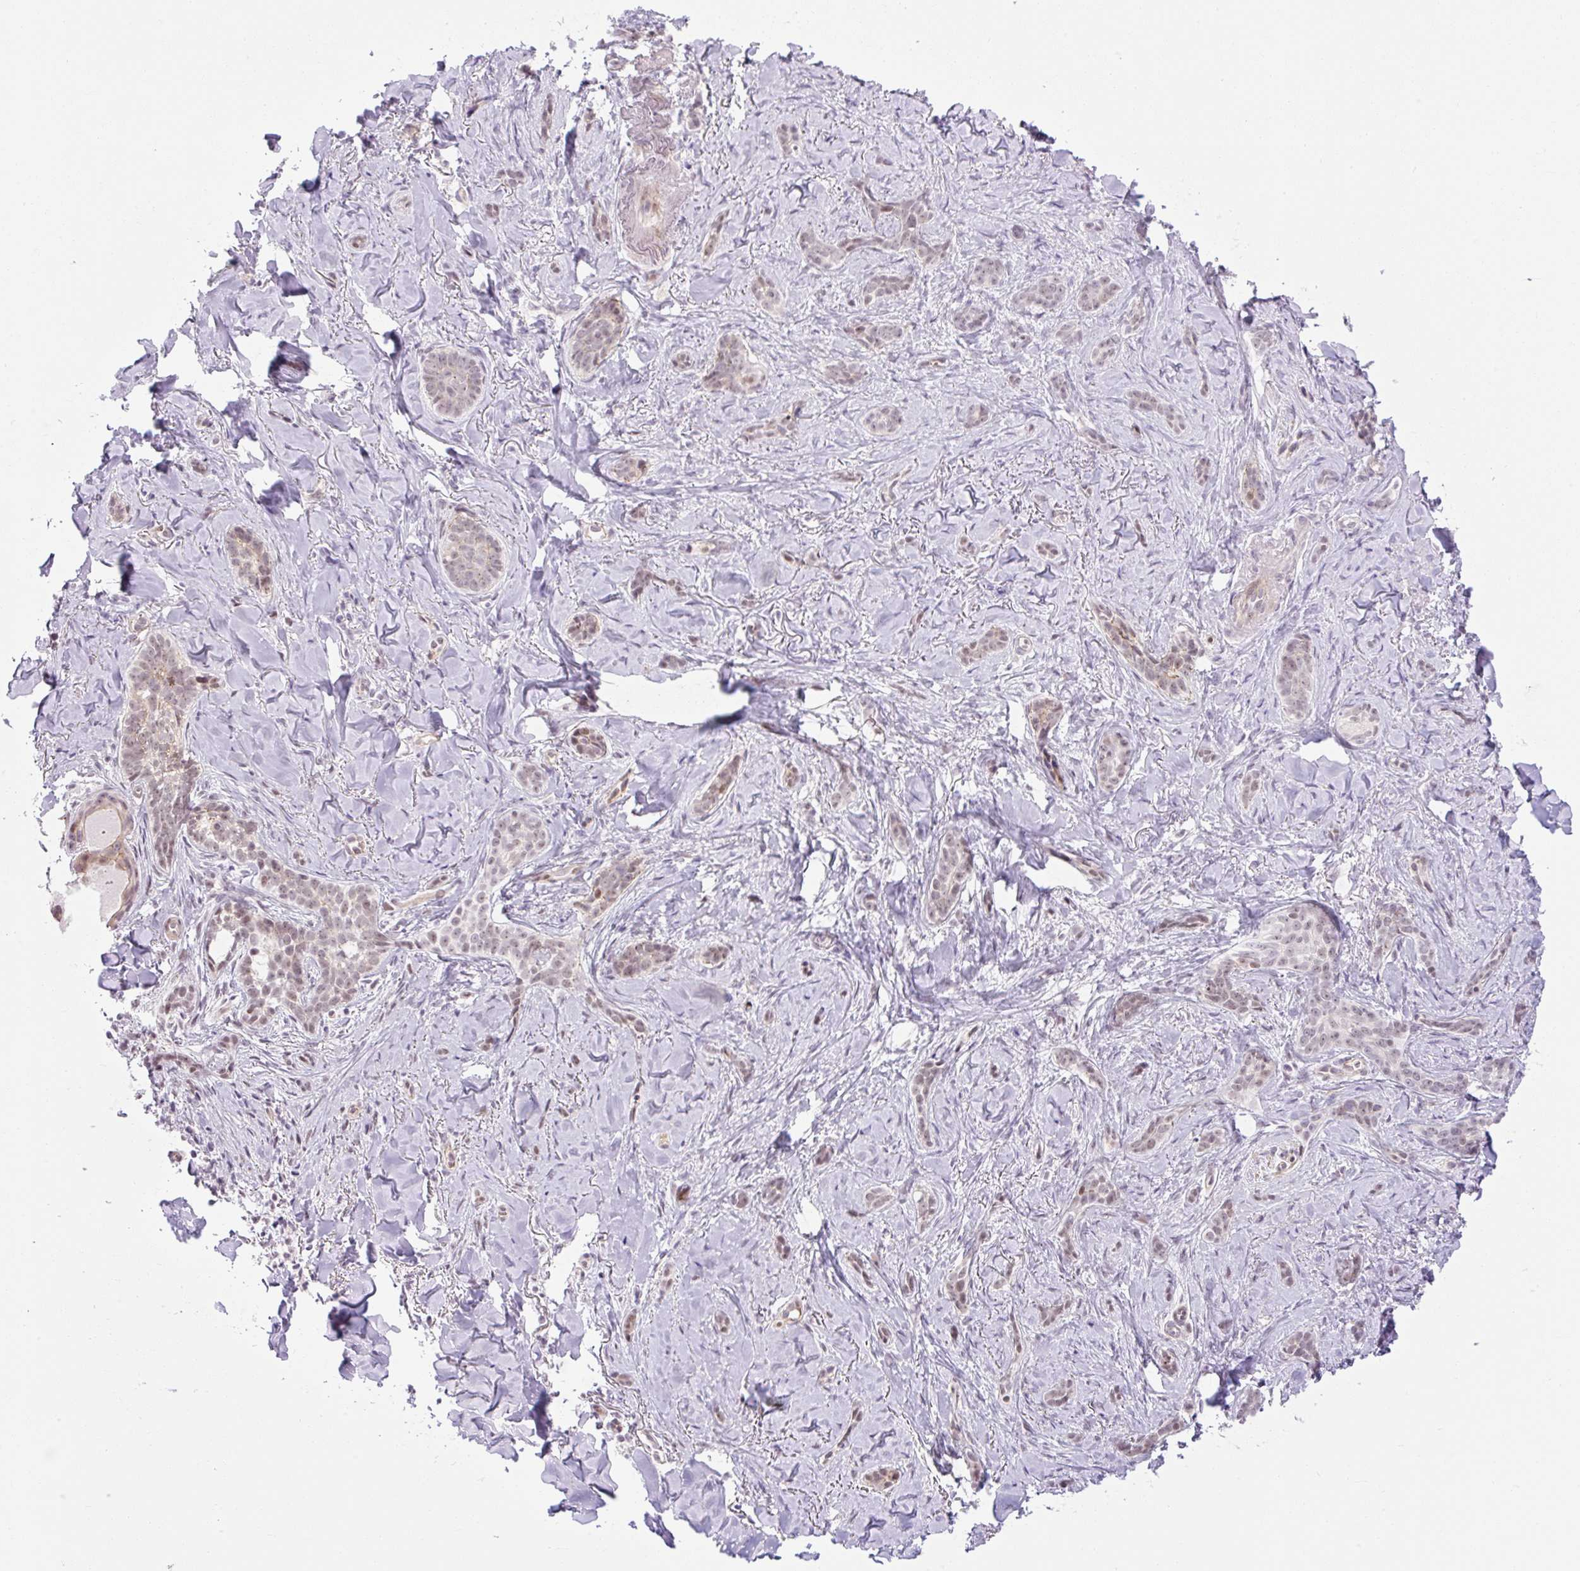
{"staining": {"intensity": "weak", "quantity": "25%-75%", "location": "cytoplasmic/membranous,nuclear"}, "tissue": "skin cancer", "cell_type": "Tumor cells", "image_type": "cancer", "snomed": [{"axis": "morphology", "description": "Basal cell carcinoma"}, {"axis": "topography", "description": "Skin"}], "caption": "Skin cancer was stained to show a protein in brown. There is low levels of weak cytoplasmic/membranous and nuclear staining in about 25%-75% of tumor cells. (DAB (3,3'-diaminobenzidine) IHC, brown staining for protein, blue staining for nuclei).", "gene": "ICE1", "patient": {"sex": "female", "age": 55}}